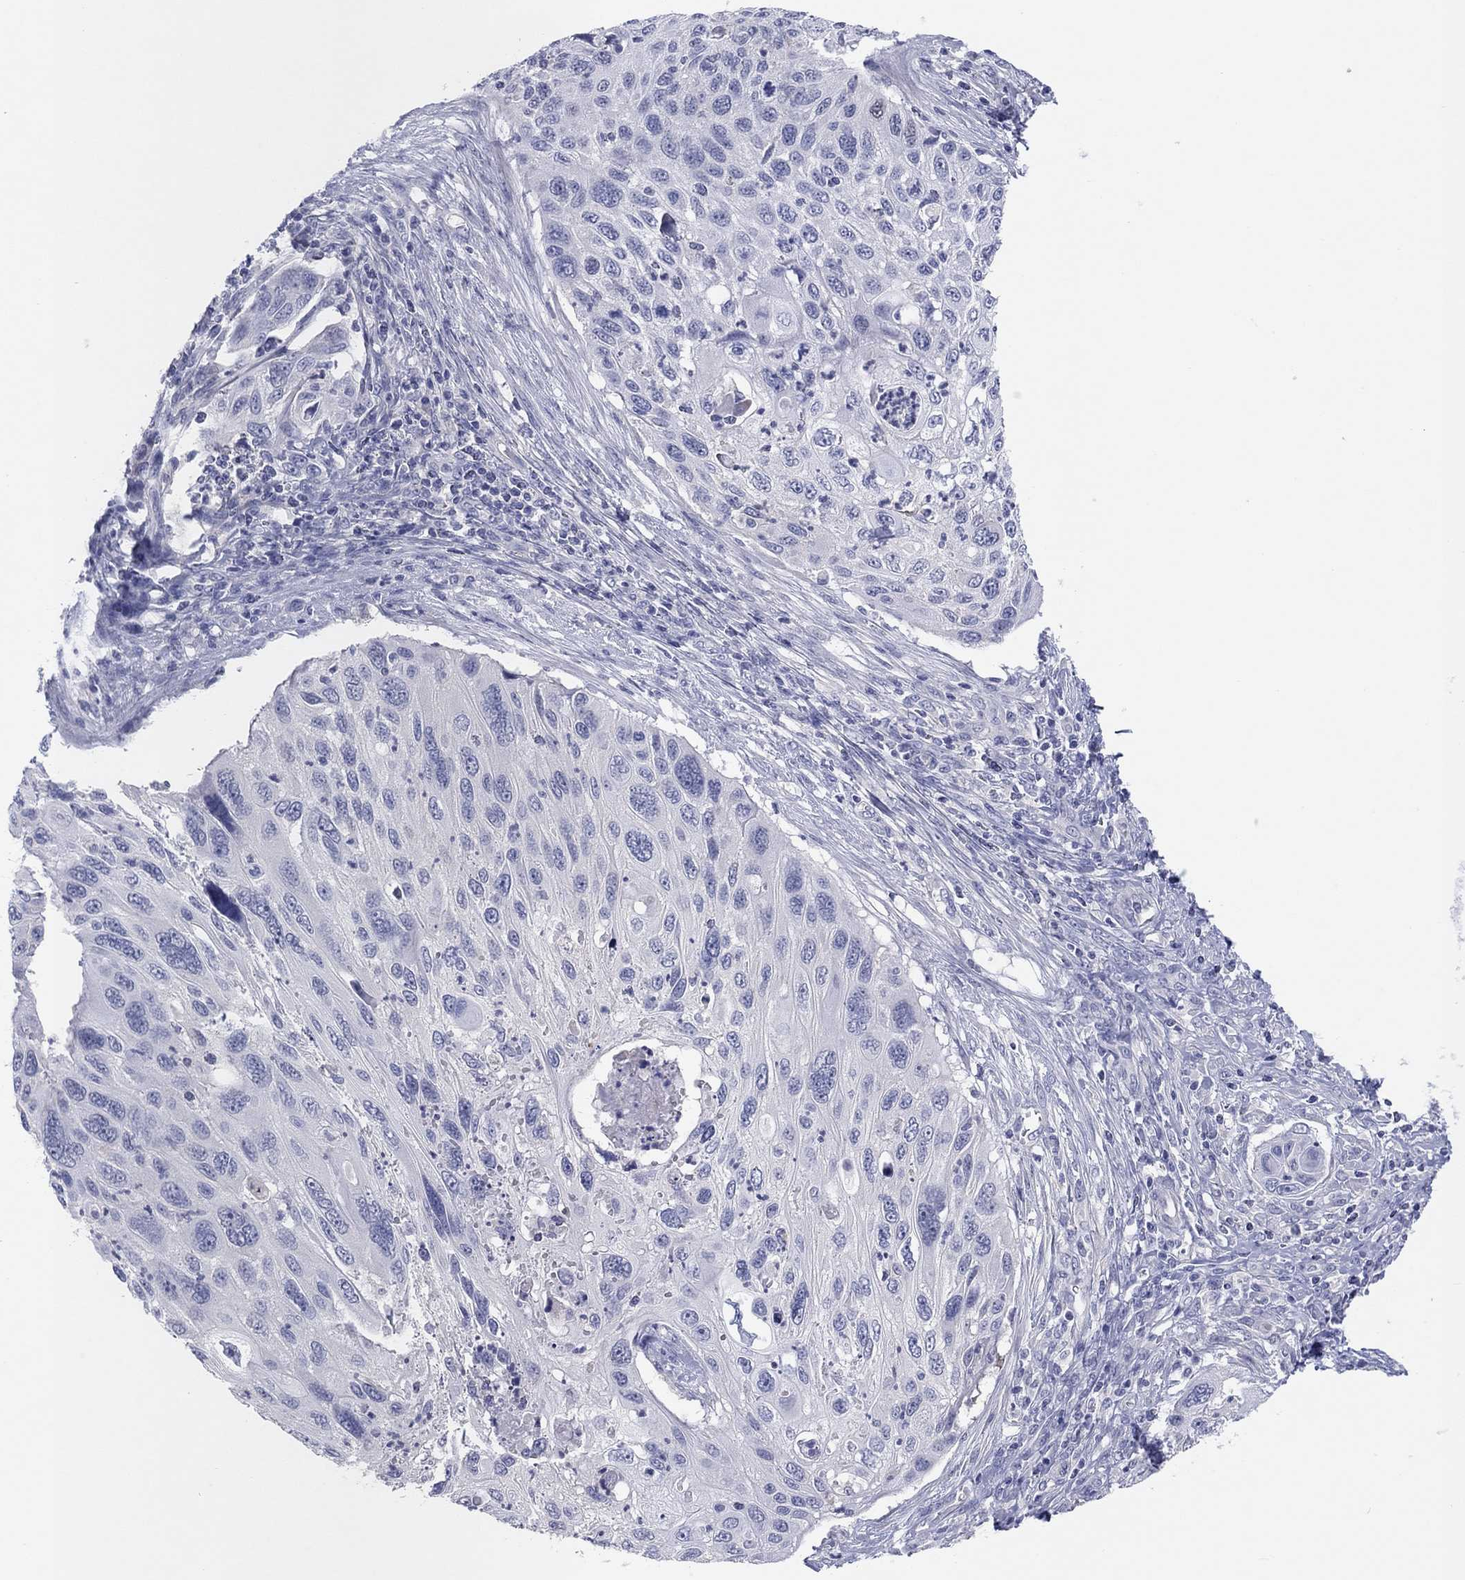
{"staining": {"intensity": "negative", "quantity": "none", "location": "none"}, "tissue": "cervical cancer", "cell_type": "Tumor cells", "image_type": "cancer", "snomed": [{"axis": "morphology", "description": "Squamous cell carcinoma, NOS"}, {"axis": "topography", "description": "Cervix"}], "caption": "Immunohistochemistry (IHC) histopathology image of cervical cancer (squamous cell carcinoma) stained for a protein (brown), which reveals no positivity in tumor cells.", "gene": "CPNE6", "patient": {"sex": "female", "age": 70}}